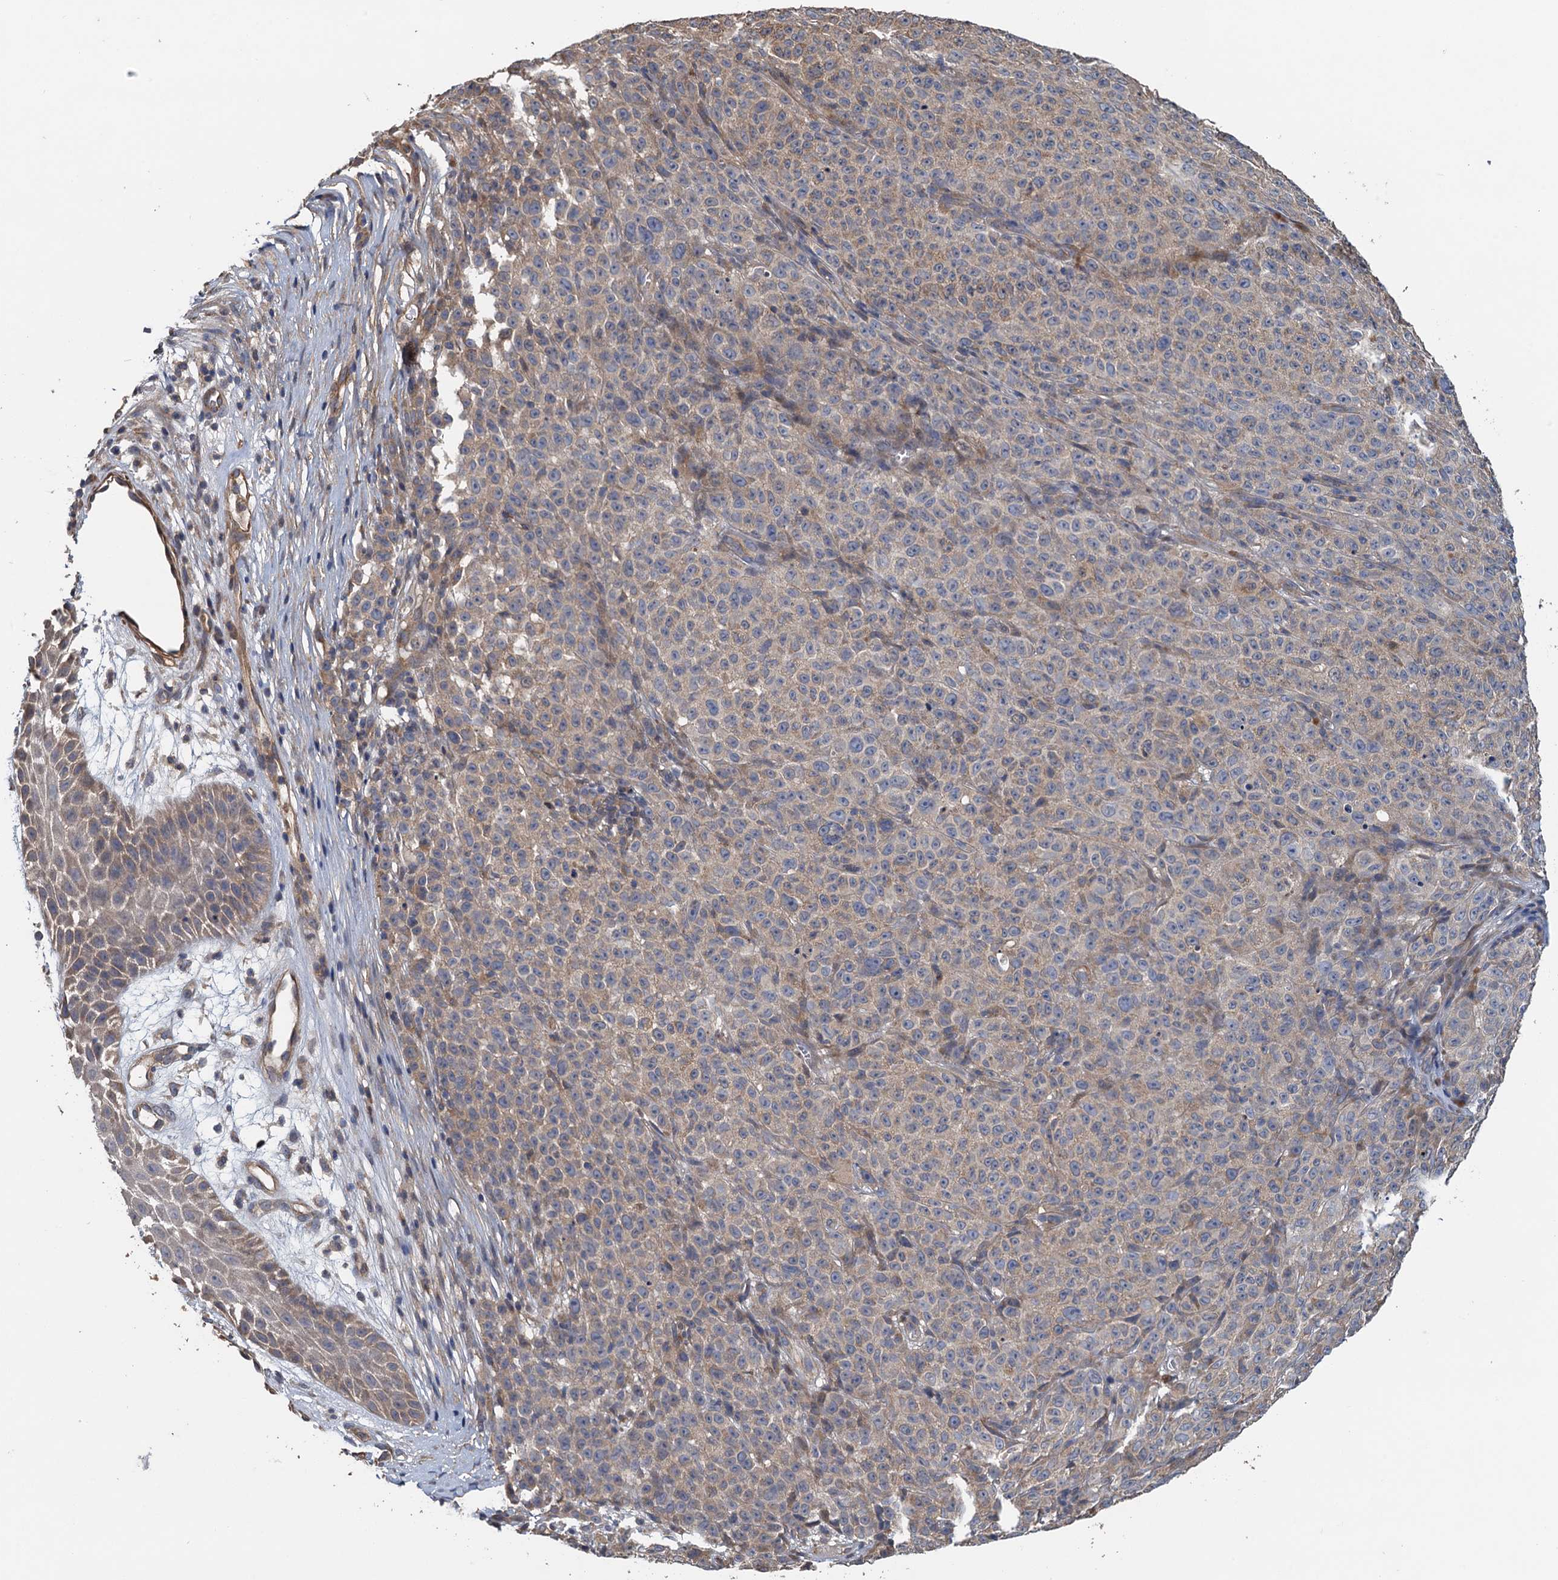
{"staining": {"intensity": "weak", "quantity": "<25%", "location": "cytoplasmic/membranous"}, "tissue": "melanoma", "cell_type": "Tumor cells", "image_type": "cancer", "snomed": [{"axis": "morphology", "description": "Malignant melanoma, NOS"}, {"axis": "topography", "description": "Skin"}], "caption": "Malignant melanoma stained for a protein using immunohistochemistry (IHC) displays no positivity tumor cells.", "gene": "MEAK7", "patient": {"sex": "female", "age": 82}}